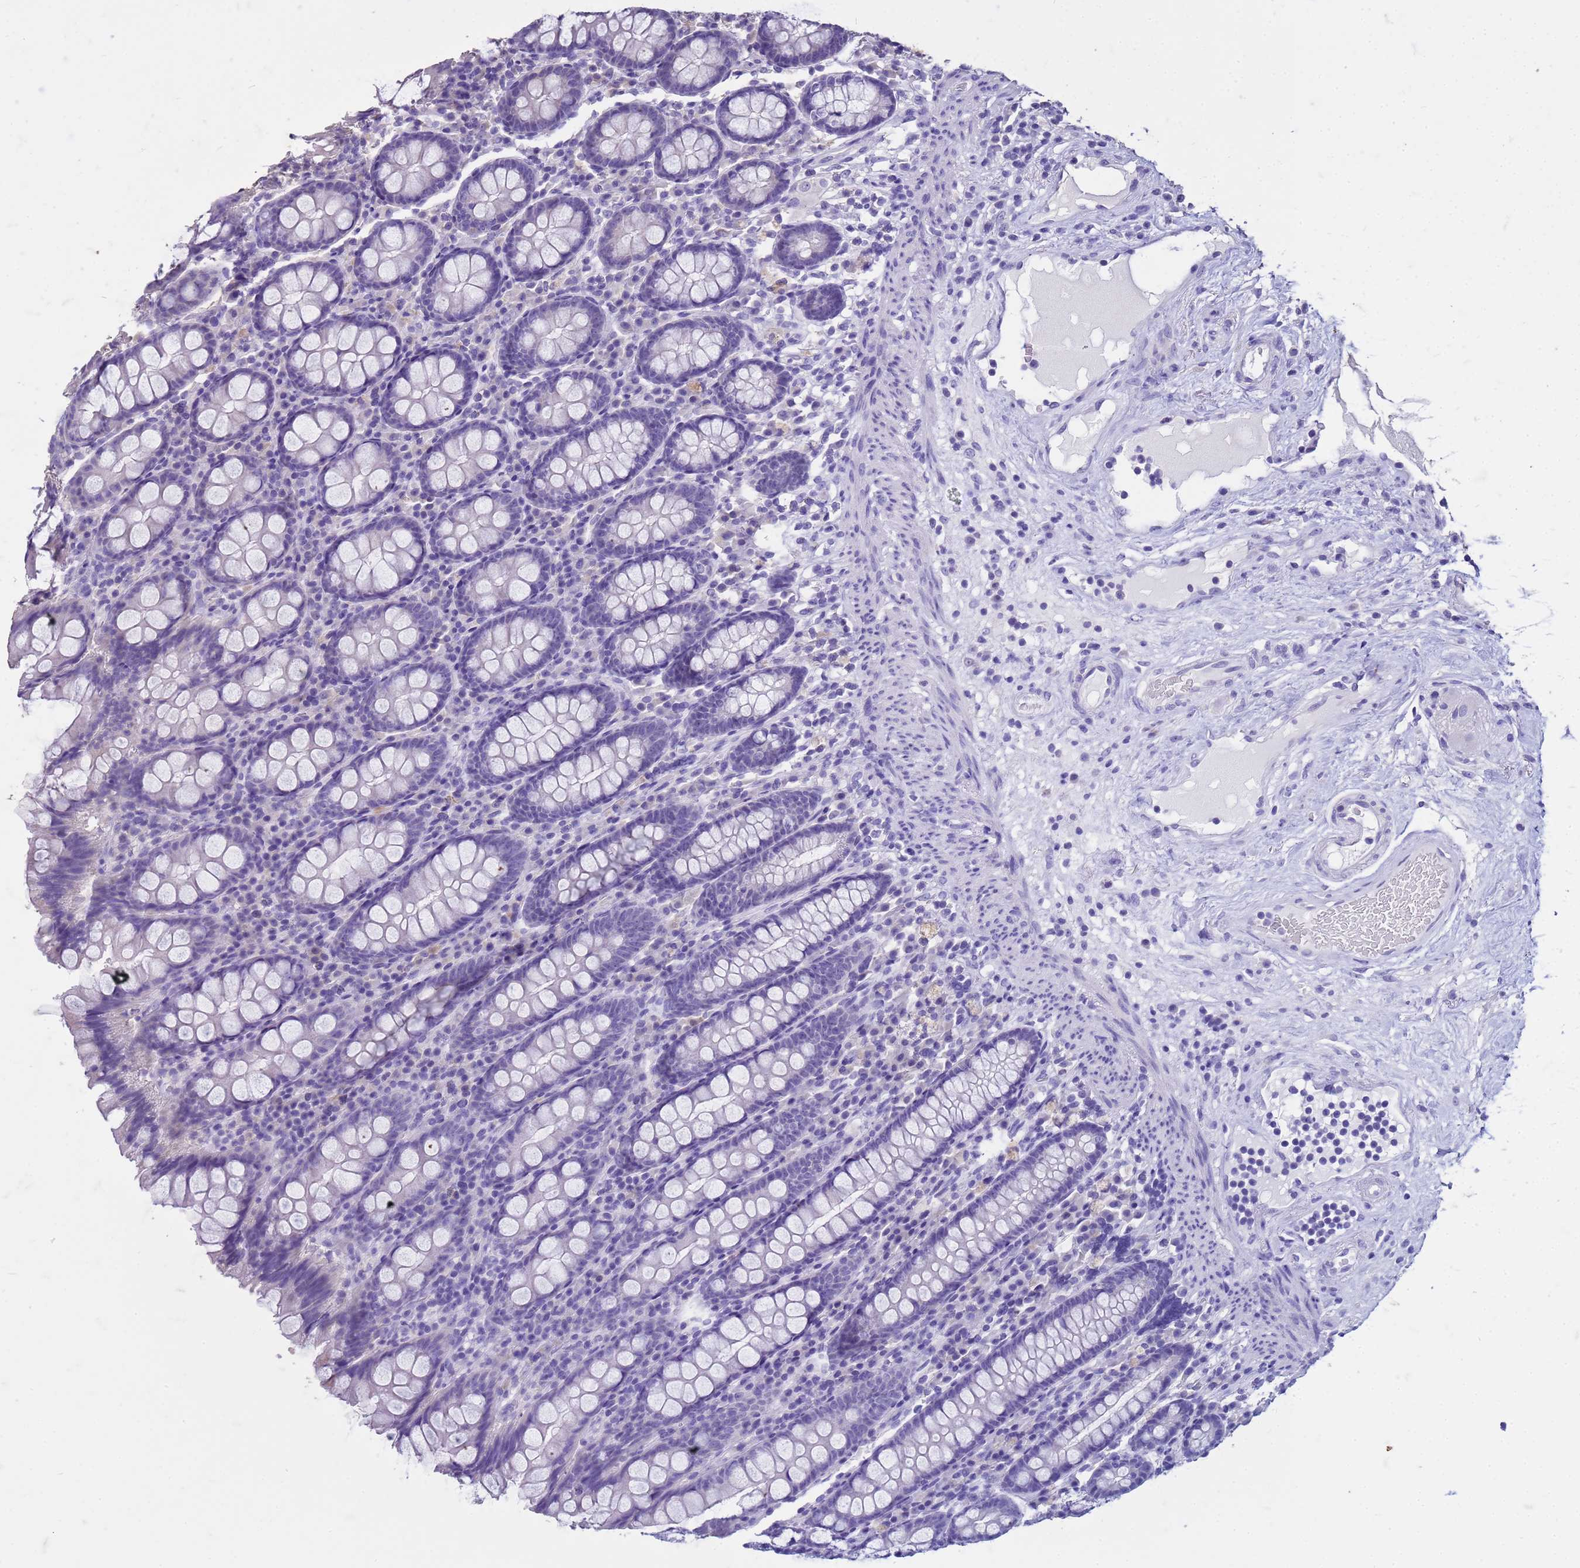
{"staining": {"intensity": "negative", "quantity": "none", "location": "none"}, "tissue": "colon", "cell_type": "Endothelial cells", "image_type": "normal", "snomed": [{"axis": "morphology", "description": "Normal tissue, NOS"}, {"axis": "topography", "description": "Colon"}], "caption": "The image reveals no significant positivity in endothelial cells of colon.", "gene": "FAM184B", "patient": {"sex": "female", "age": 79}}